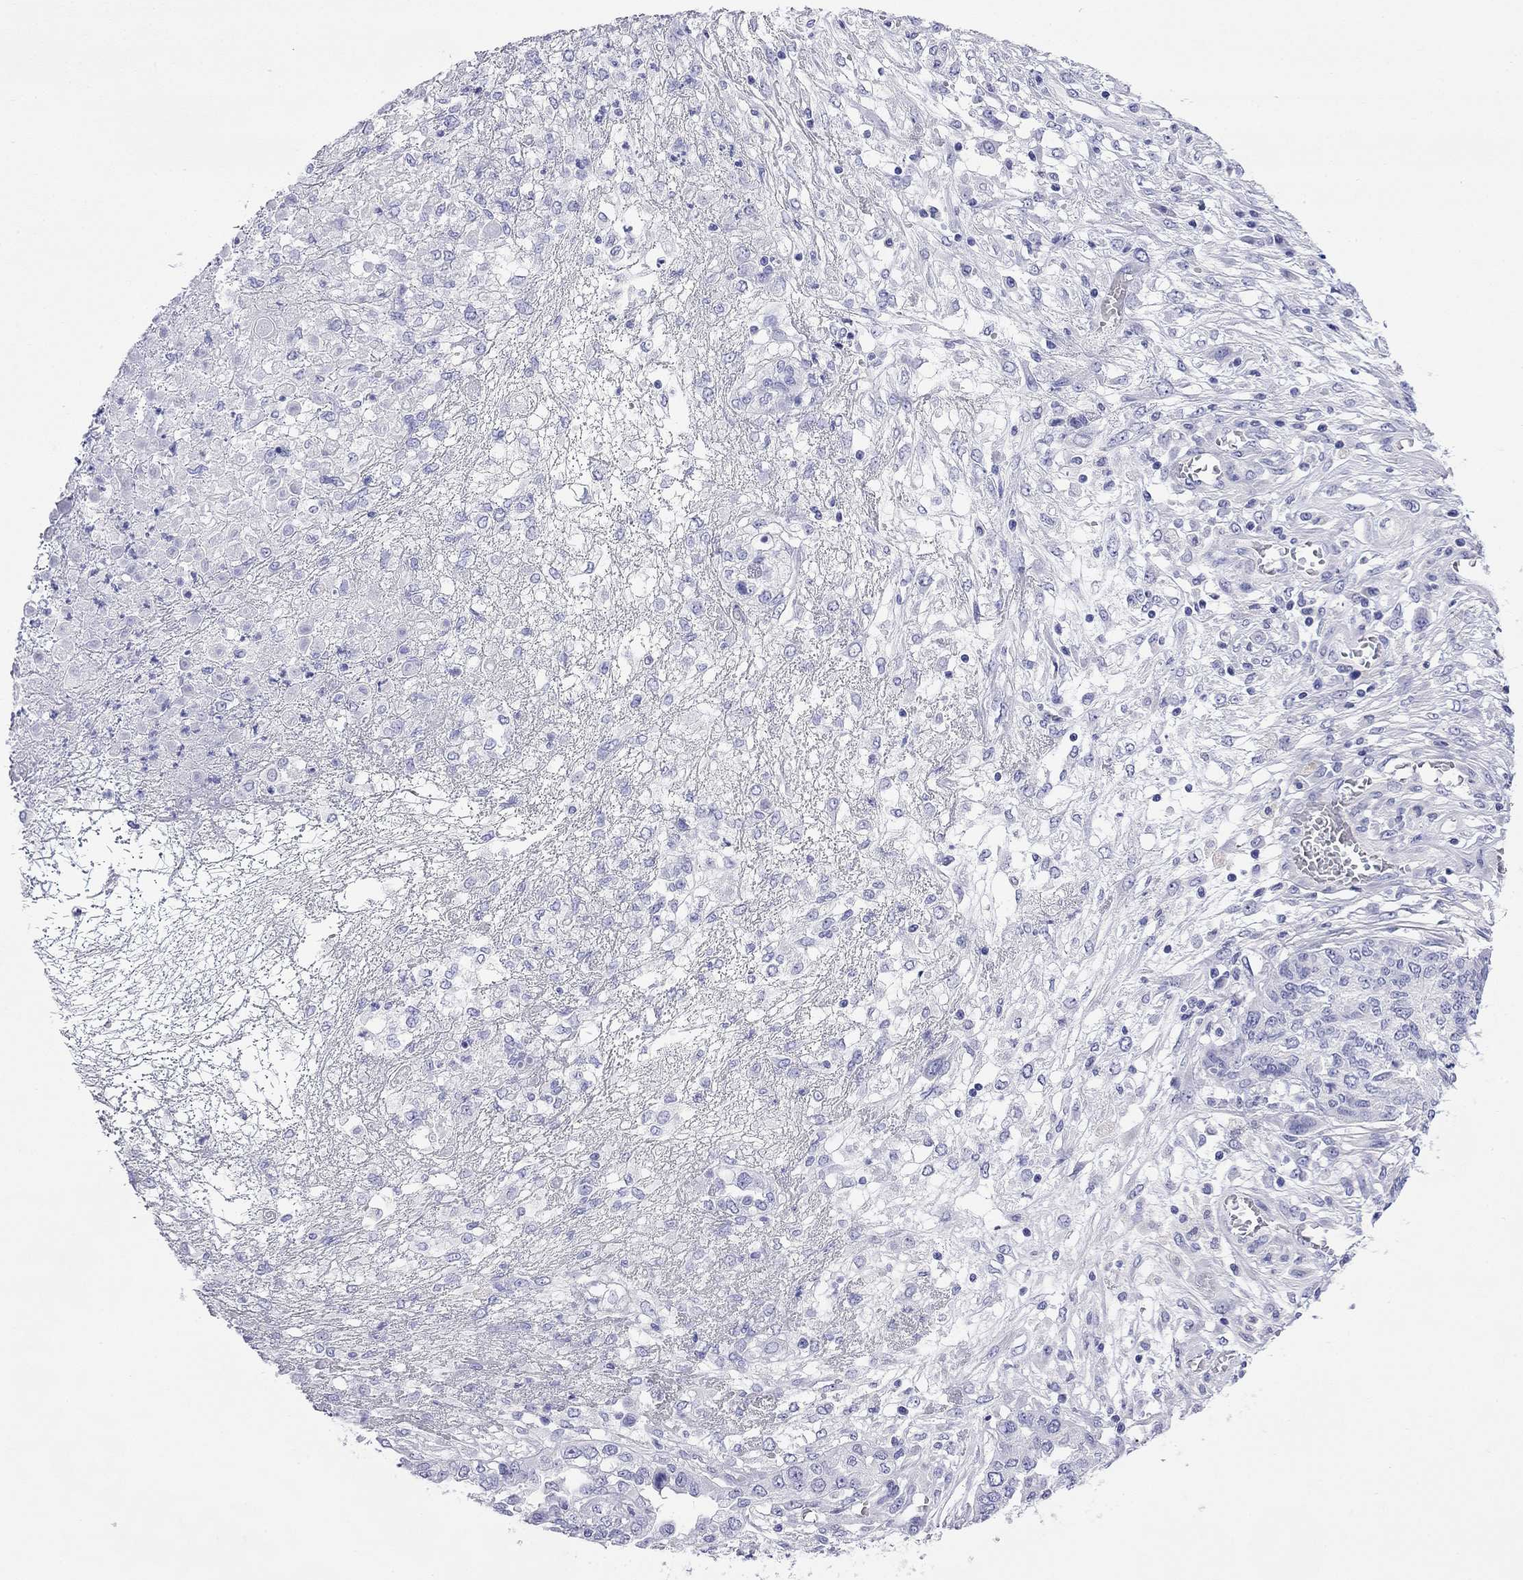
{"staining": {"intensity": "negative", "quantity": "none", "location": "none"}, "tissue": "ovarian cancer", "cell_type": "Tumor cells", "image_type": "cancer", "snomed": [{"axis": "morphology", "description": "Cystadenocarcinoma, serous, NOS"}, {"axis": "topography", "description": "Ovary"}], "caption": "The immunohistochemistry (IHC) photomicrograph has no significant expression in tumor cells of ovarian cancer (serous cystadenocarcinoma) tissue. (DAB IHC visualized using brightfield microscopy, high magnification).", "gene": "FIGLA", "patient": {"sex": "female", "age": 67}}